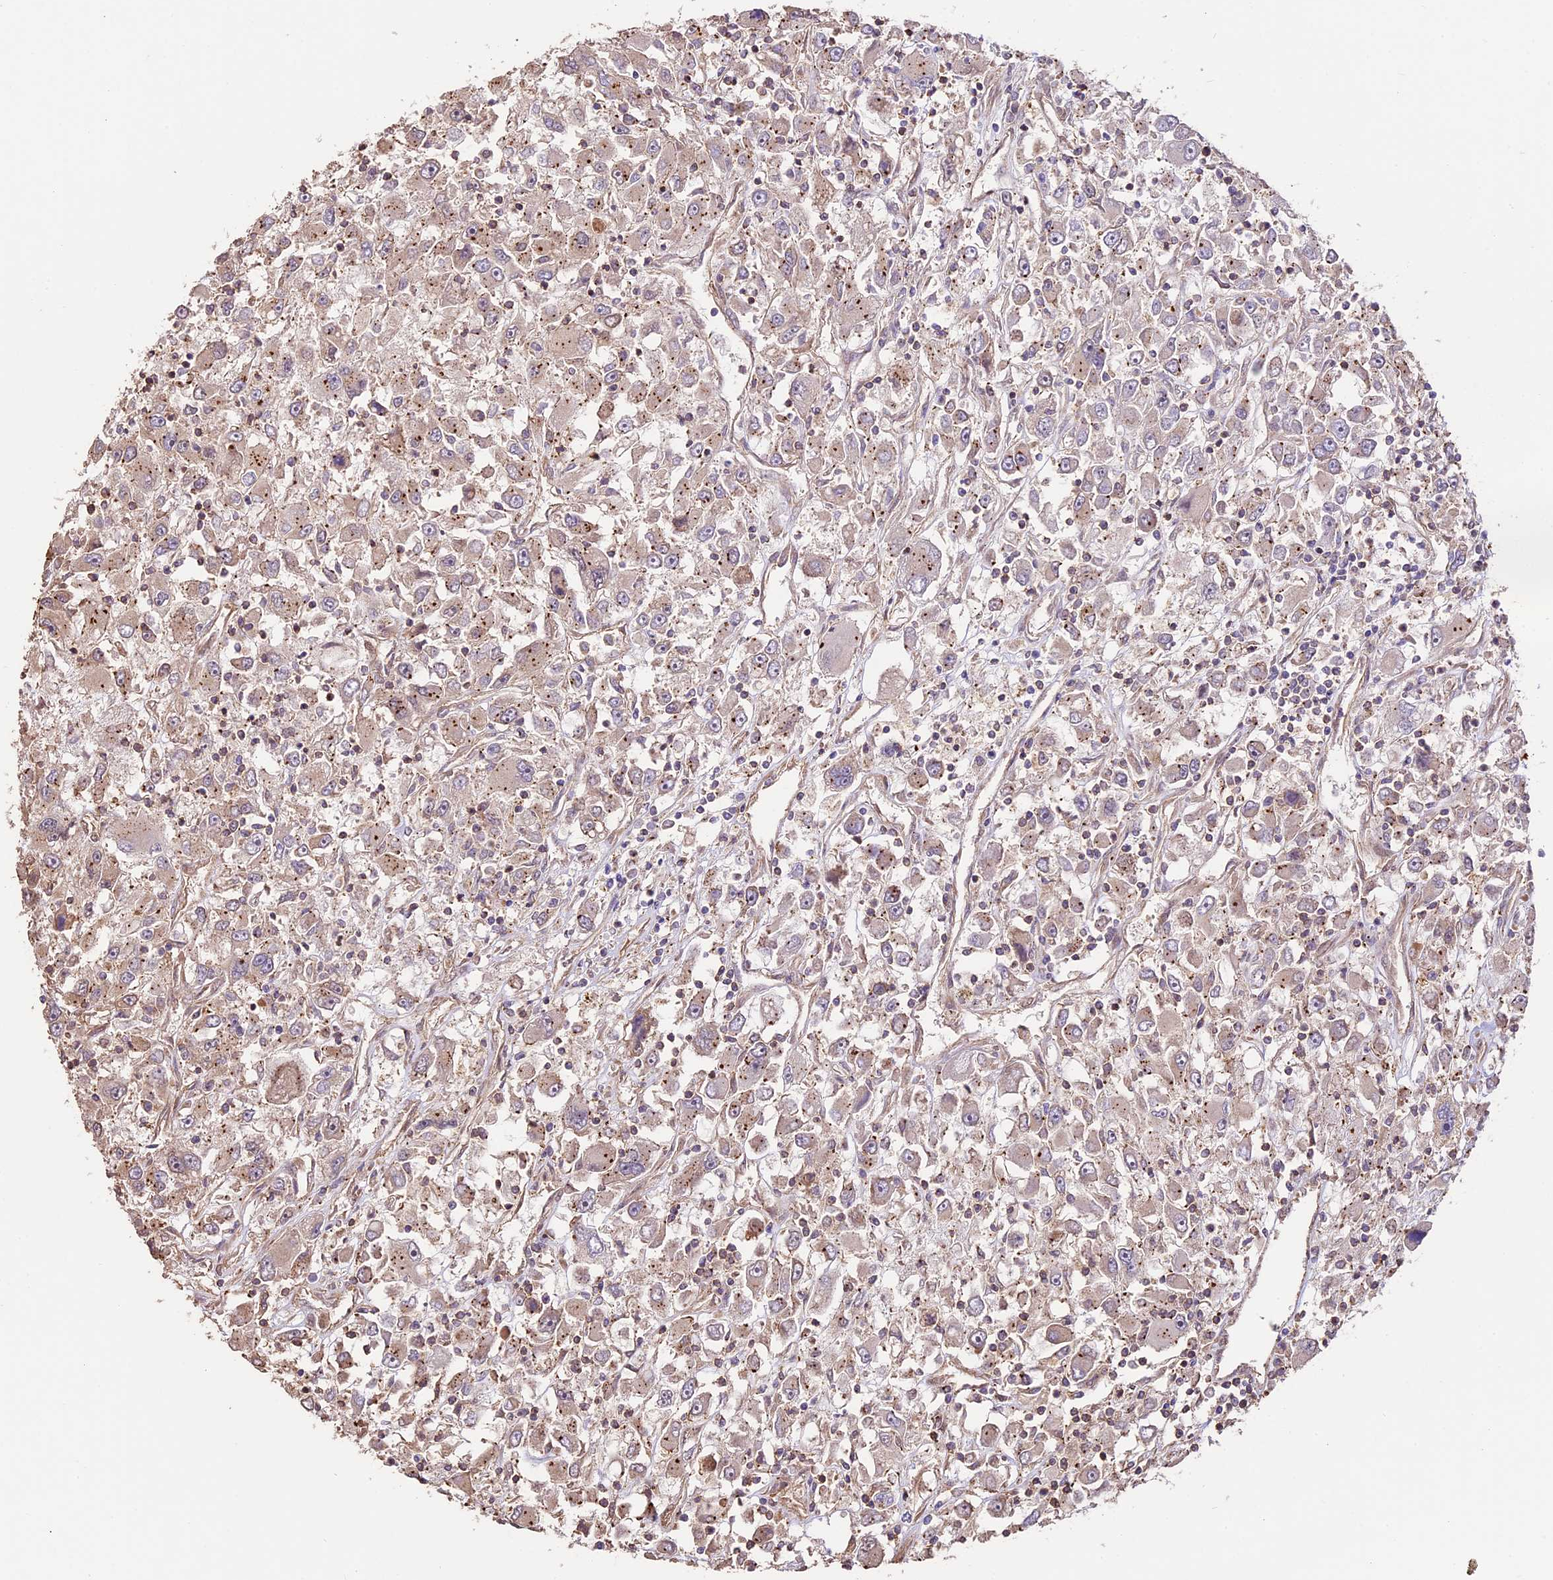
{"staining": {"intensity": "weak", "quantity": "<25%", "location": "cytoplasmic/membranous"}, "tissue": "renal cancer", "cell_type": "Tumor cells", "image_type": "cancer", "snomed": [{"axis": "morphology", "description": "Adenocarcinoma, NOS"}, {"axis": "topography", "description": "Kidney"}], "caption": "Protein analysis of renal cancer shows no significant expression in tumor cells. Brightfield microscopy of IHC stained with DAB (3,3'-diaminobenzidine) (brown) and hematoxylin (blue), captured at high magnification.", "gene": "BCAS4", "patient": {"sex": "female", "age": 52}}